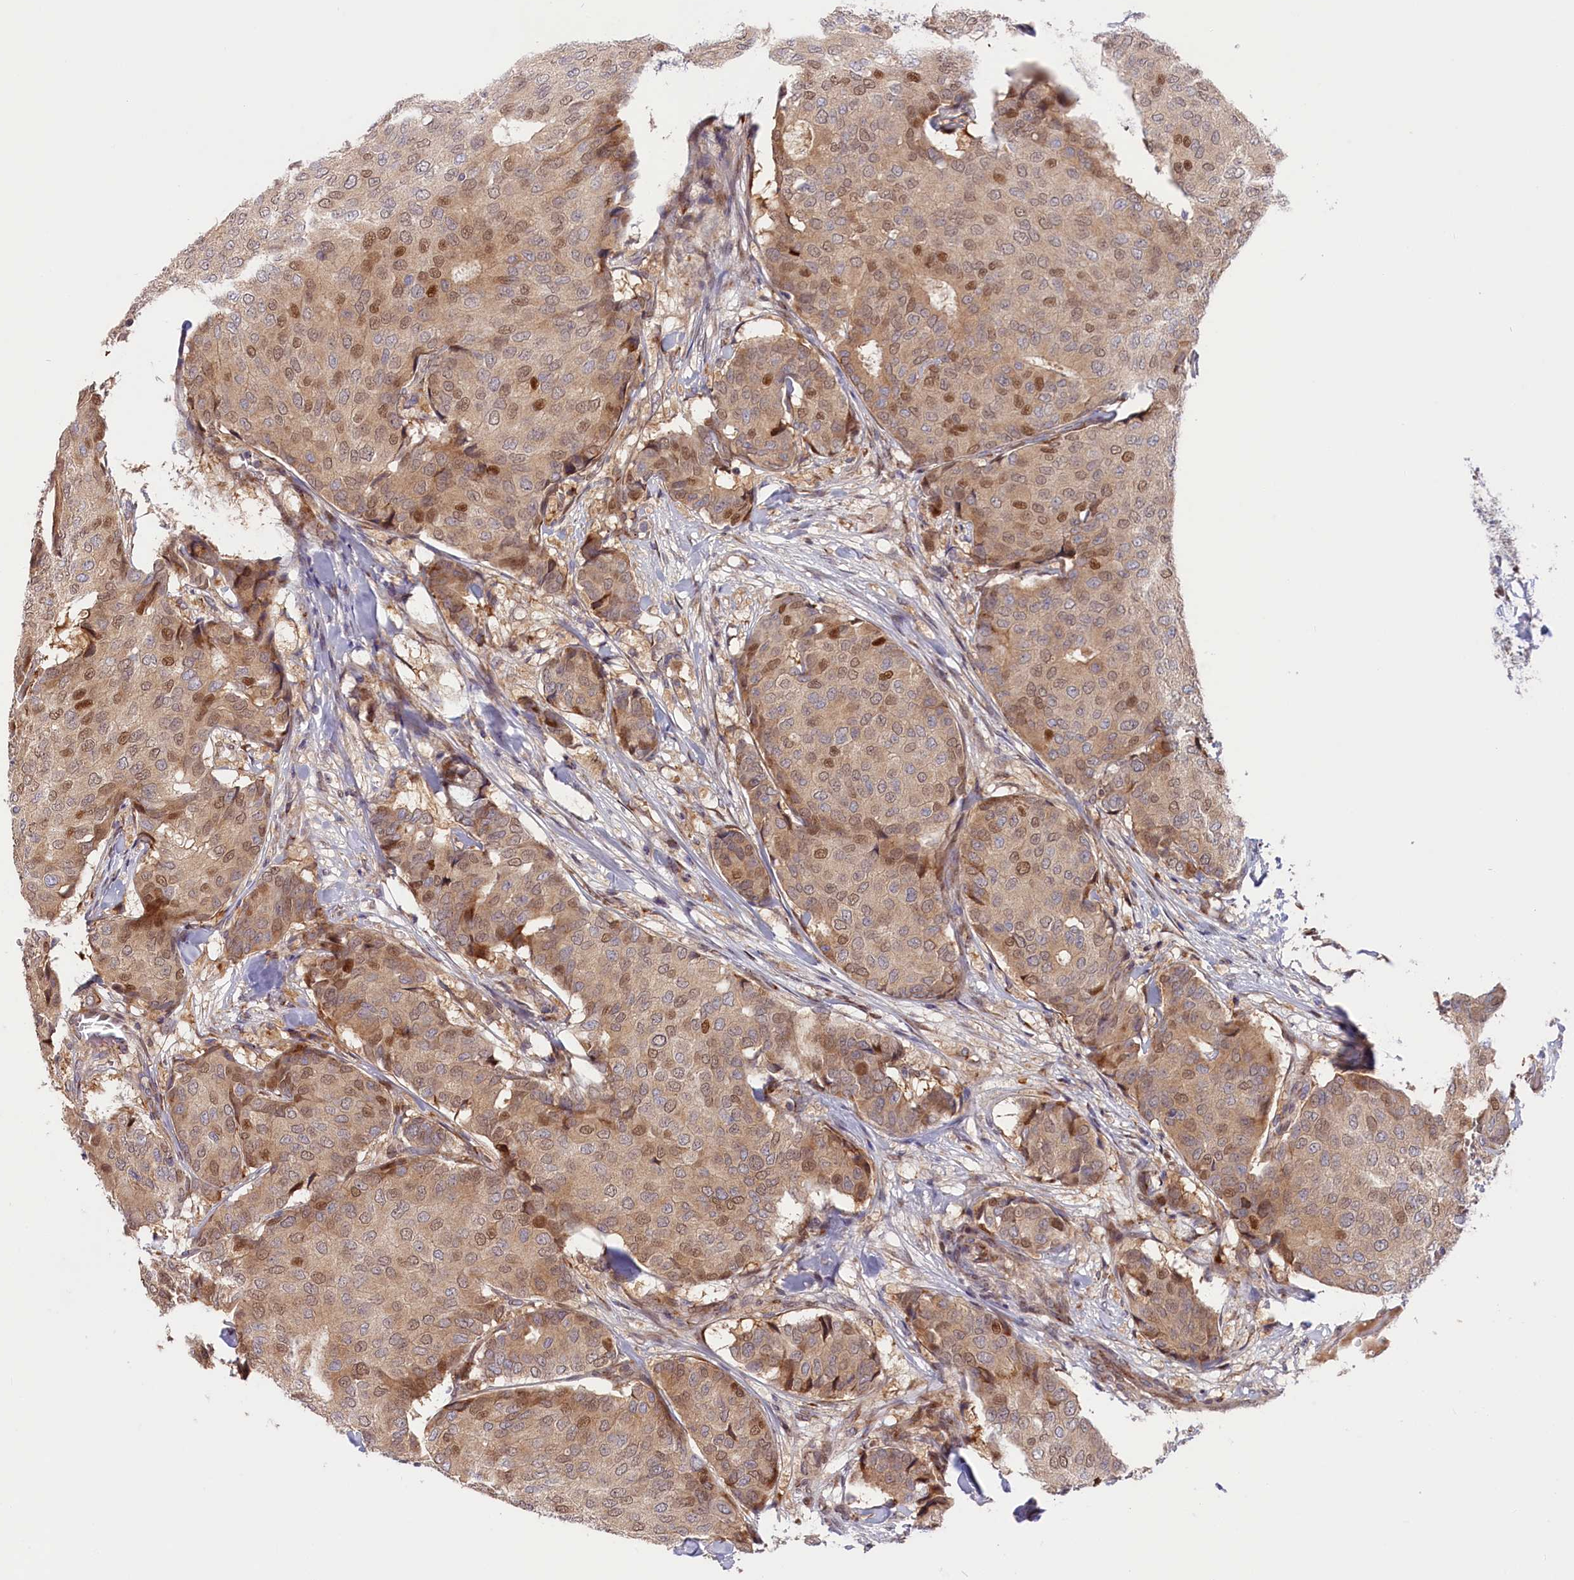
{"staining": {"intensity": "moderate", "quantity": "25%-75%", "location": "cytoplasmic/membranous,nuclear"}, "tissue": "breast cancer", "cell_type": "Tumor cells", "image_type": "cancer", "snomed": [{"axis": "morphology", "description": "Duct carcinoma"}, {"axis": "topography", "description": "Breast"}], "caption": "A brown stain labels moderate cytoplasmic/membranous and nuclear expression of a protein in intraductal carcinoma (breast) tumor cells.", "gene": "CHST12", "patient": {"sex": "female", "age": 75}}